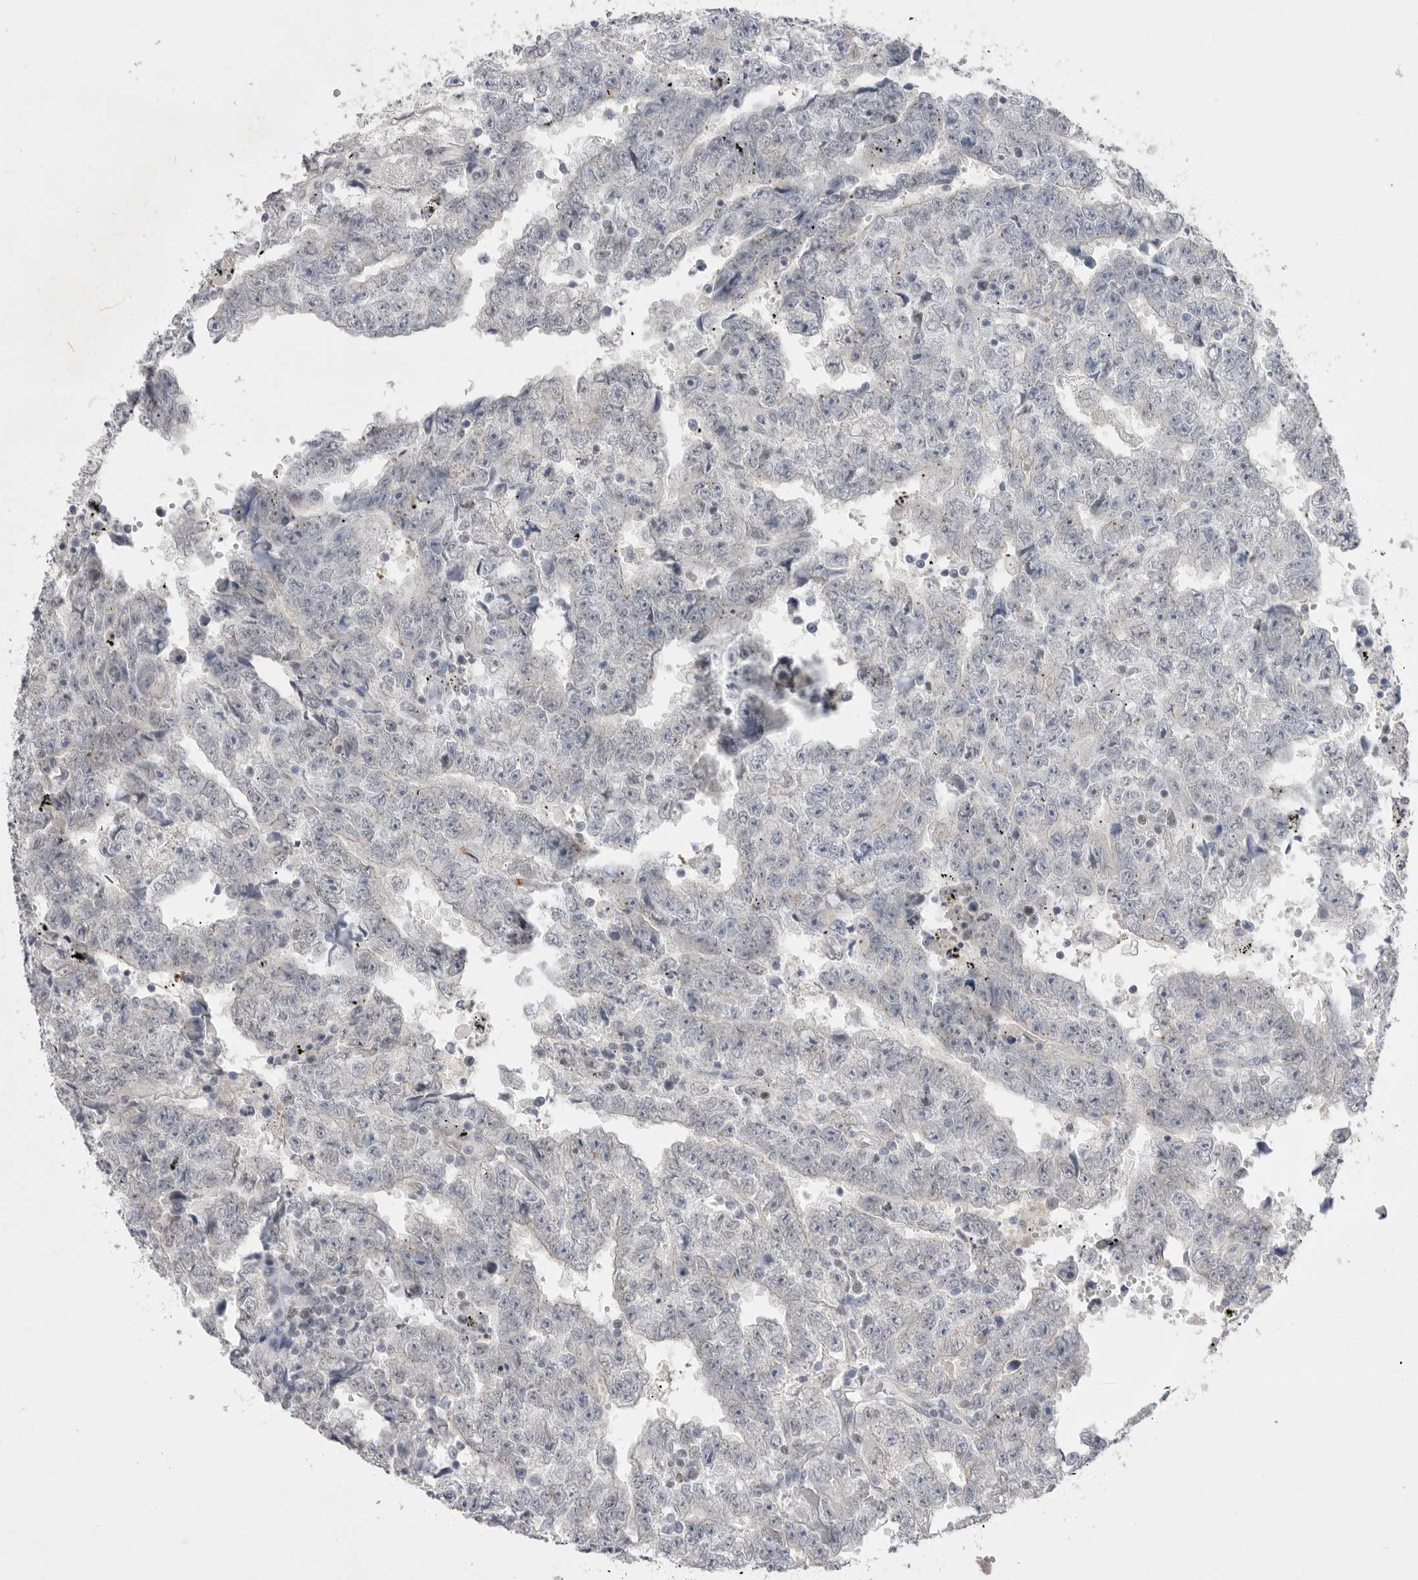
{"staining": {"intensity": "negative", "quantity": "none", "location": "none"}, "tissue": "testis cancer", "cell_type": "Tumor cells", "image_type": "cancer", "snomed": [{"axis": "morphology", "description": "Carcinoma, Embryonal, NOS"}, {"axis": "topography", "description": "Testis"}], "caption": "This image is of testis embryonal carcinoma stained with immunohistochemistry (IHC) to label a protein in brown with the nuclei are counter-stained blue. There is no expression in tumor cells. (Immunohistochemistry, brightfield microscopy, high magnification).", "gene": "ZBTB7B", "patient": {"sex": "male", "age": 25}}